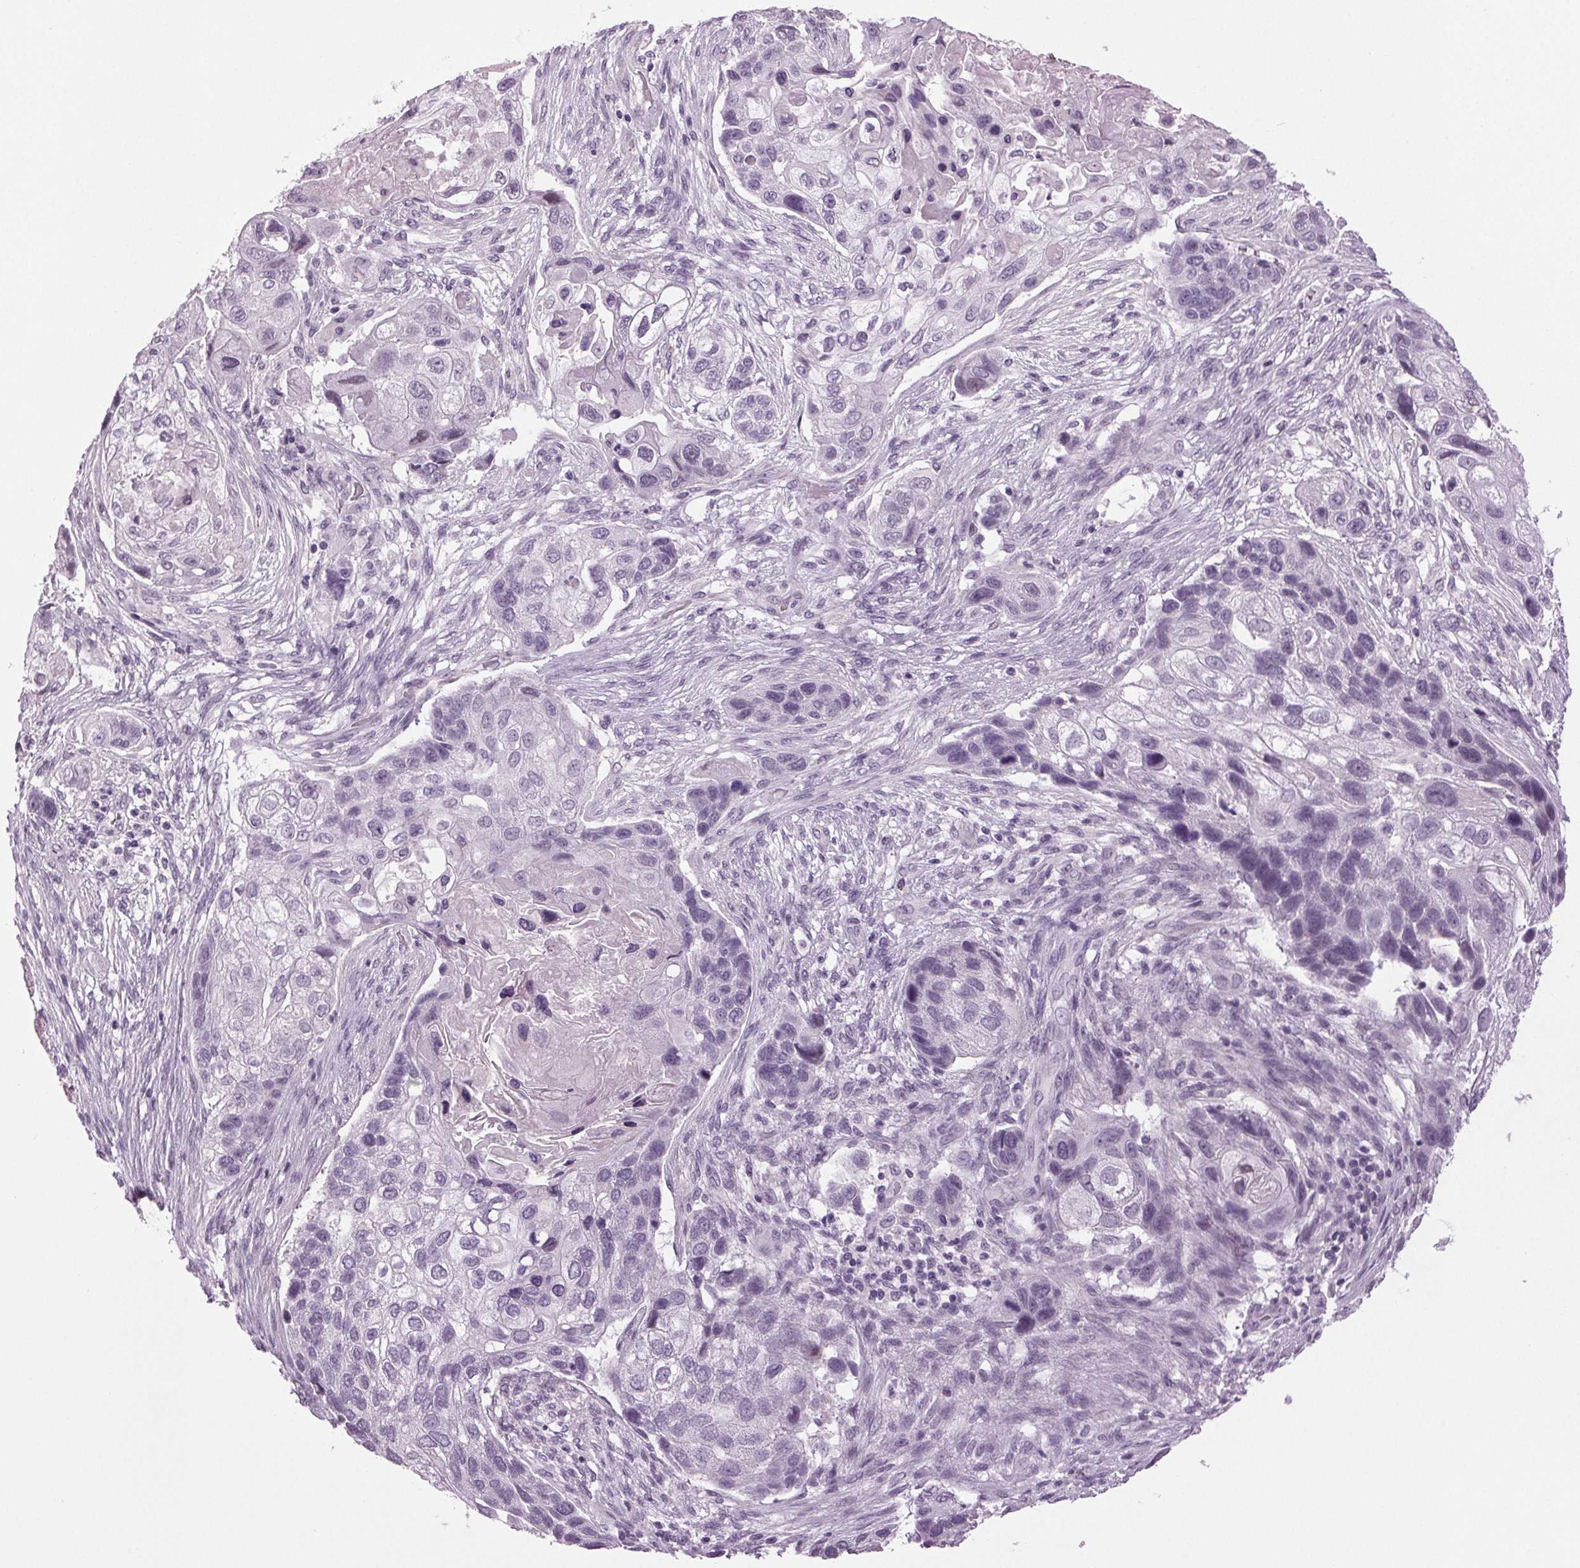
{"staining": {"intensity": "negative", "quantity": "none", "location": "none"}, "tissue": "lung cancer", "cell_type": "Tumor cells", "image_type": "cancer", "snomed": [{"axis": "morphology", "description": "Squamous cell carcinoma, NOS"}, {"axis": "topography", "description": "Lung"}], "caption": "There is no significant positivity in tumor cells of lung squamous cell carcinoma.", "gene": "DNAH12", "patient": {"sex": "male", "age": 69}}